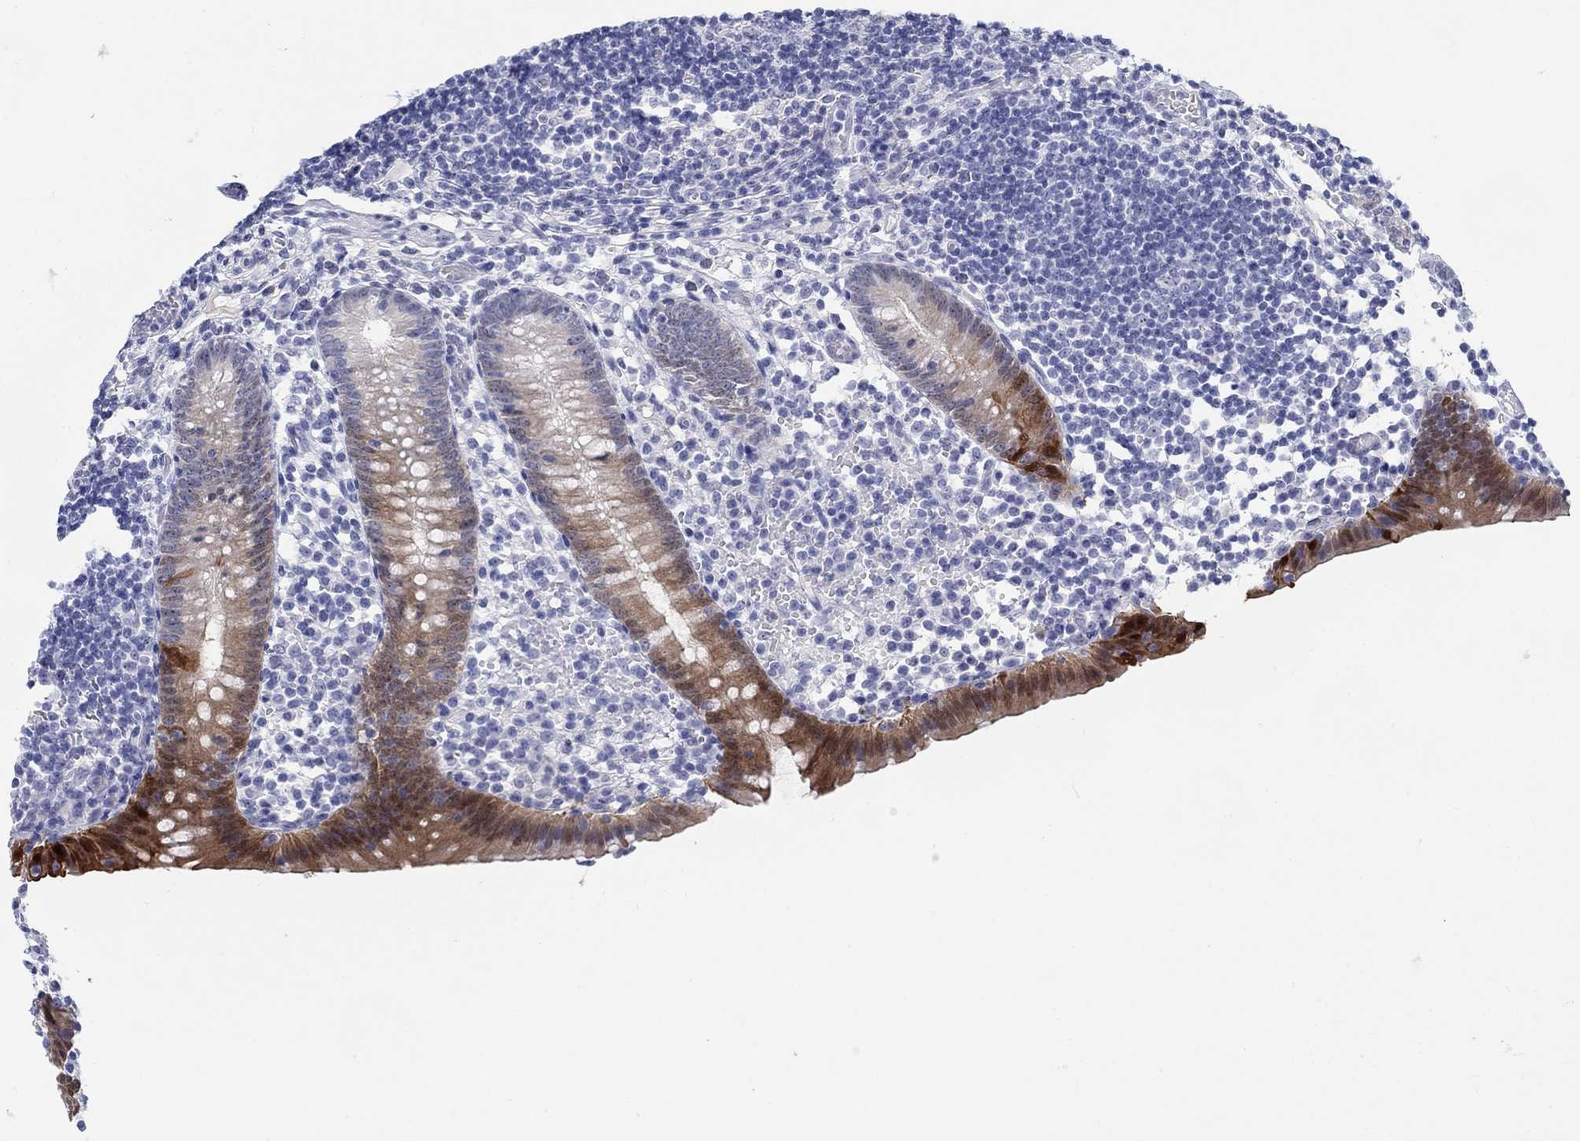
{"staining": {"intensity": "strong", "quantity": "<25%", "location": "cytoplasmic/membranous"}, "tissue": "appendix", "cell_type": "Glandular cells", "image_type": "normal", "snomed": [{"axis": "morphology", "description": "Normal tissue, NOS"}, {"axis": "topography", "description": "Appendix"}], "caption": "Glandular cells exhibit strong cytoplasmic/membranous expression in about <25% of cells in benign appendix. (DAB IHC, brown staining for protein, blue staining for nuclei).", "gene": "AKR1C1", "patient": {"sex": "female", "age": 40}}